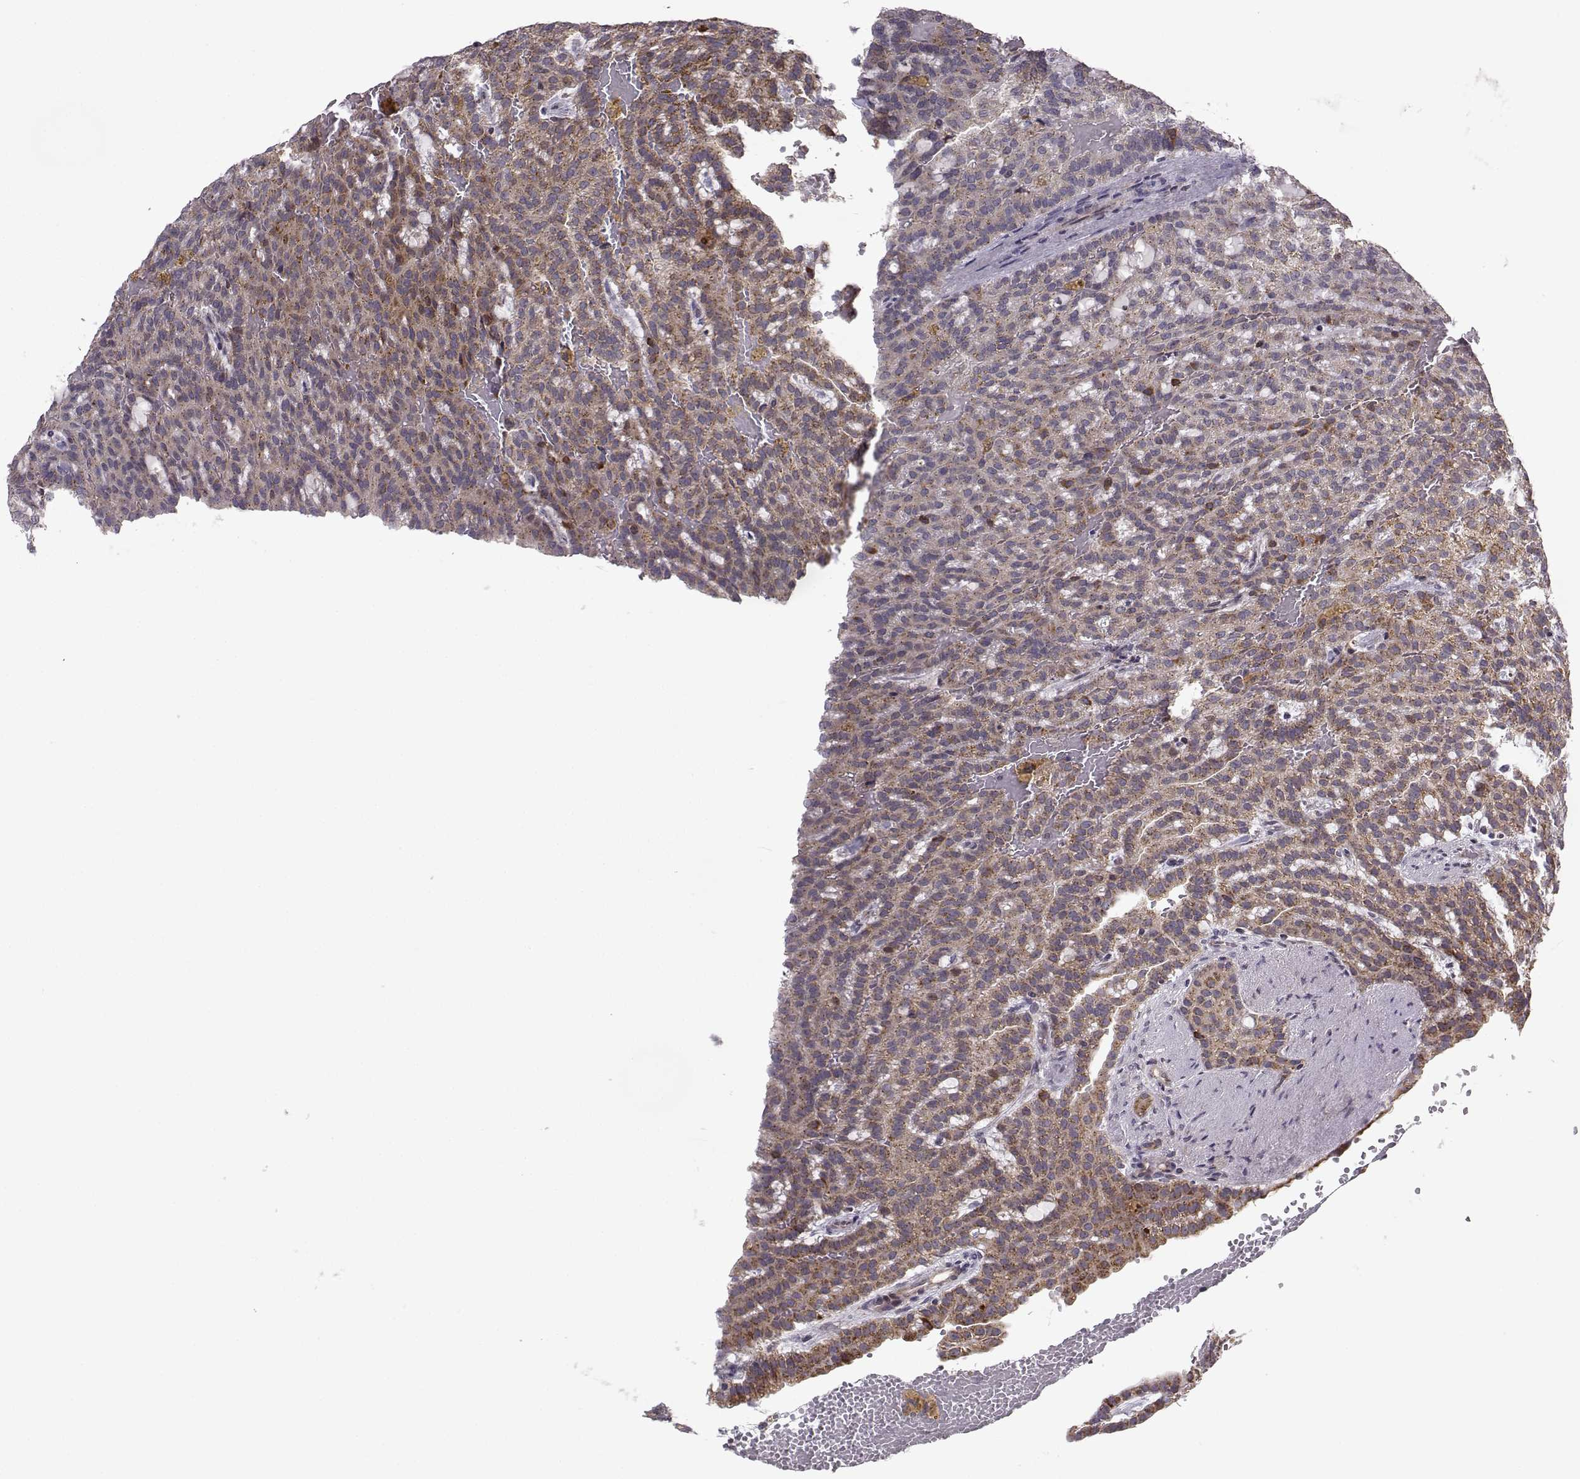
{"staining": {"intensity": "moderate", "quantity": "25%-75%", "location": "cytoplasmic/membranous"}, "tissue": "renal cancer", "cell_type": "Tumor cells", "image_type": "cancer", "snomed": [{"axis": "morphology", "description": "Adenocarcinoma, NOS"}, {"axis": "topography", "description": "Kidney"}], "caption": "Tumor cells display medium levels of moderate cytoplasmic/membranous positivity in about 25%-75% of cells in renal cancer (adenocarcinoma).", "gene": "NECAB3", "patient": {"sex": "male", "age": 63}}